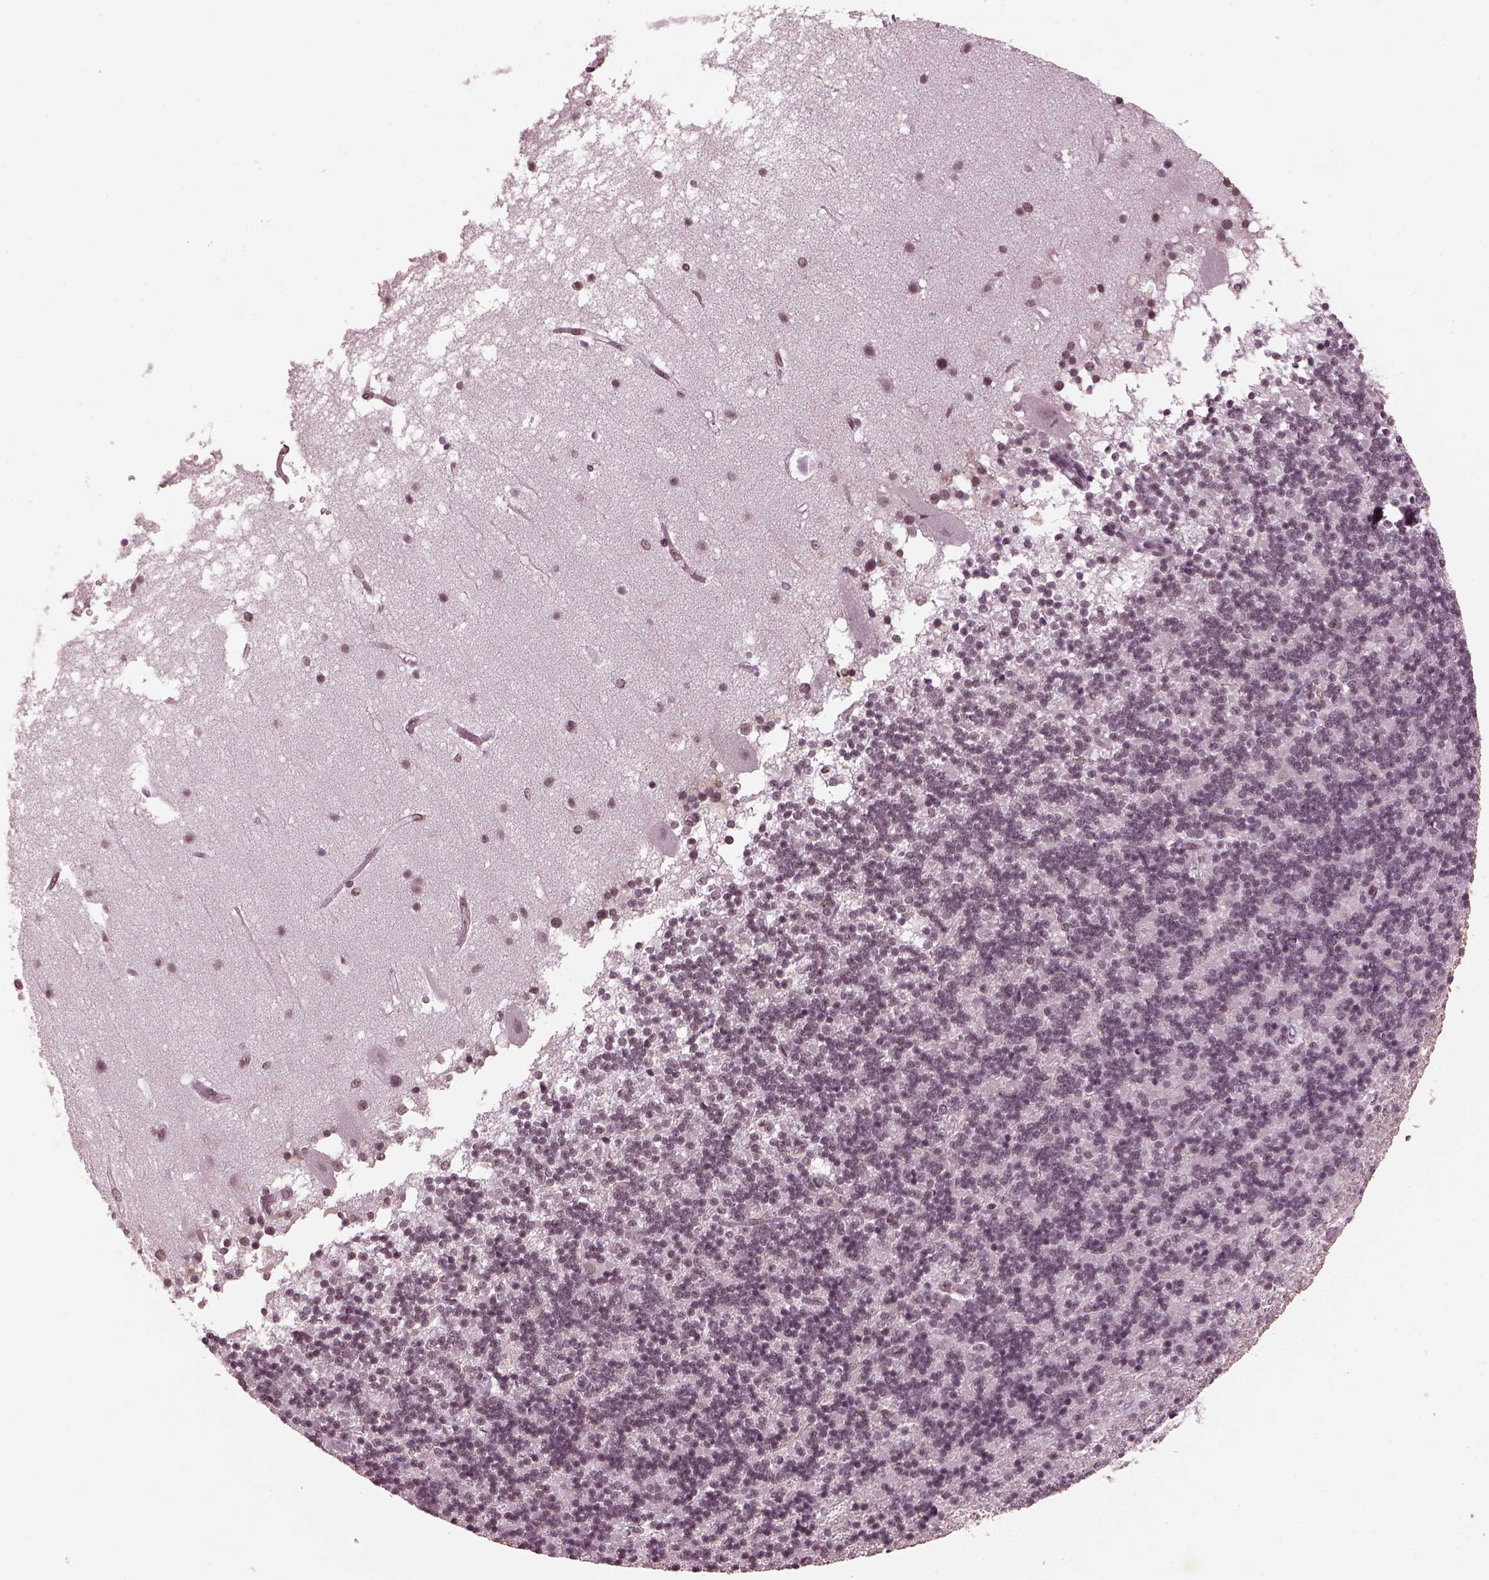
{"staining": {"intensity": "negative", "quantity": "none", "location": "none"}, "tissue": "cerebellum", "cell_type": "Cells in granular layer", "image_type": "normal", "snomed": [{"axis": "morphology", "description": "Normal tissue, NOS"}, {"axis": "topography", "description": "Cerebellum"}], "caption": "Cerebellum was stained to show a protein in brown. There is no significant expression in cells in granular layer. Nuclei are stained in blue.", "gene": "RUVBL2", "patient": {"sex": "male", "age": 70}}